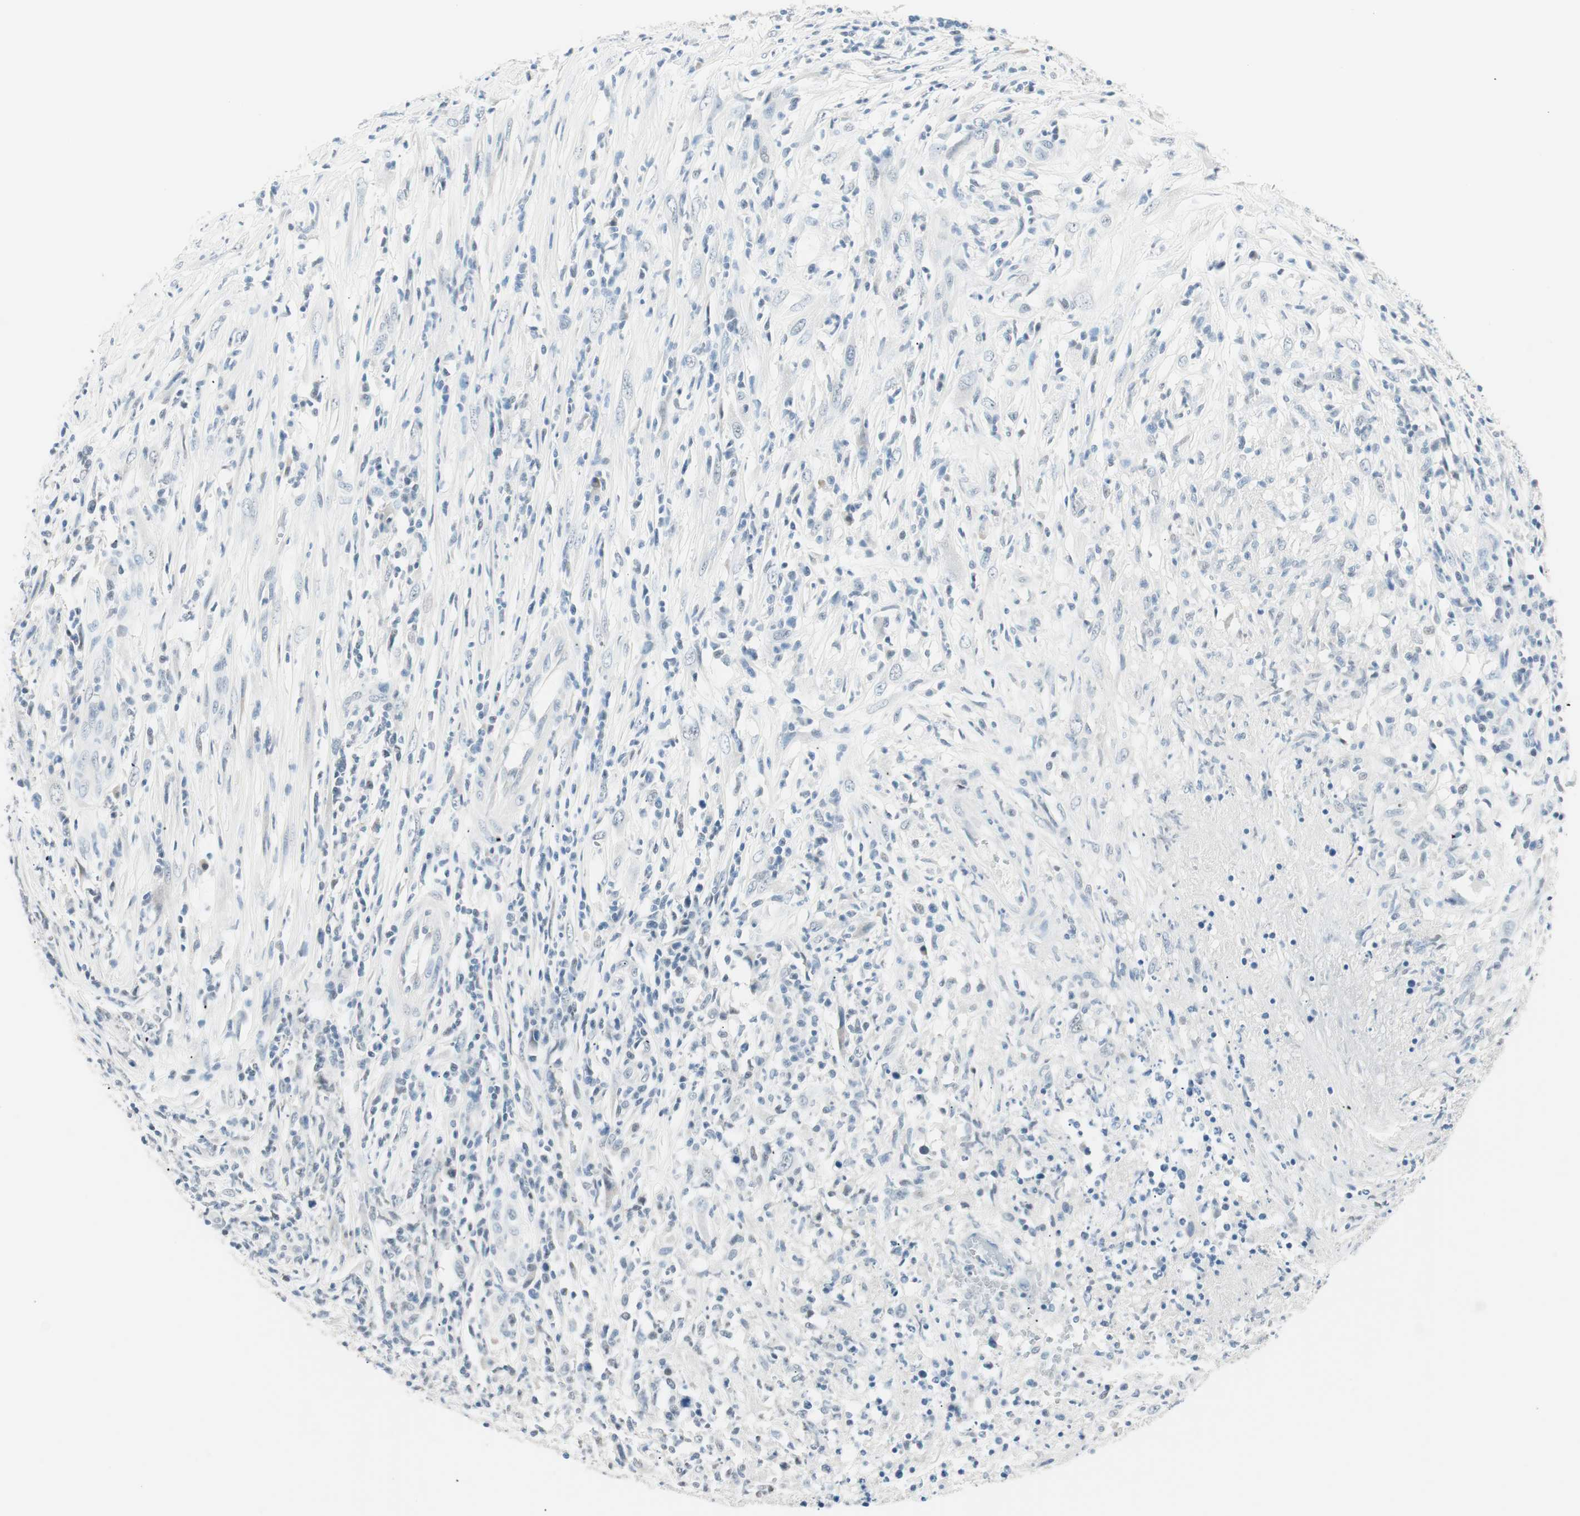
{"staining": {"intensity": "negative", "quantity": "none", "location": "none"}, "tissue": "lymphoma", "cell_type": "Tumor cells", "image_type": "cancer", "snomed": [{"axis": "morphology", "description": "Malignant lymphoma, non-Hodgkin's type, High grade"}, {"axis": "topography", "description": "Lymph node"}], "caption": "The micrograph displays no significant positivity in tumor cells of lymphoma.", "gene": "HOXB13", "patient": {"sex": "female", "age": 84}}